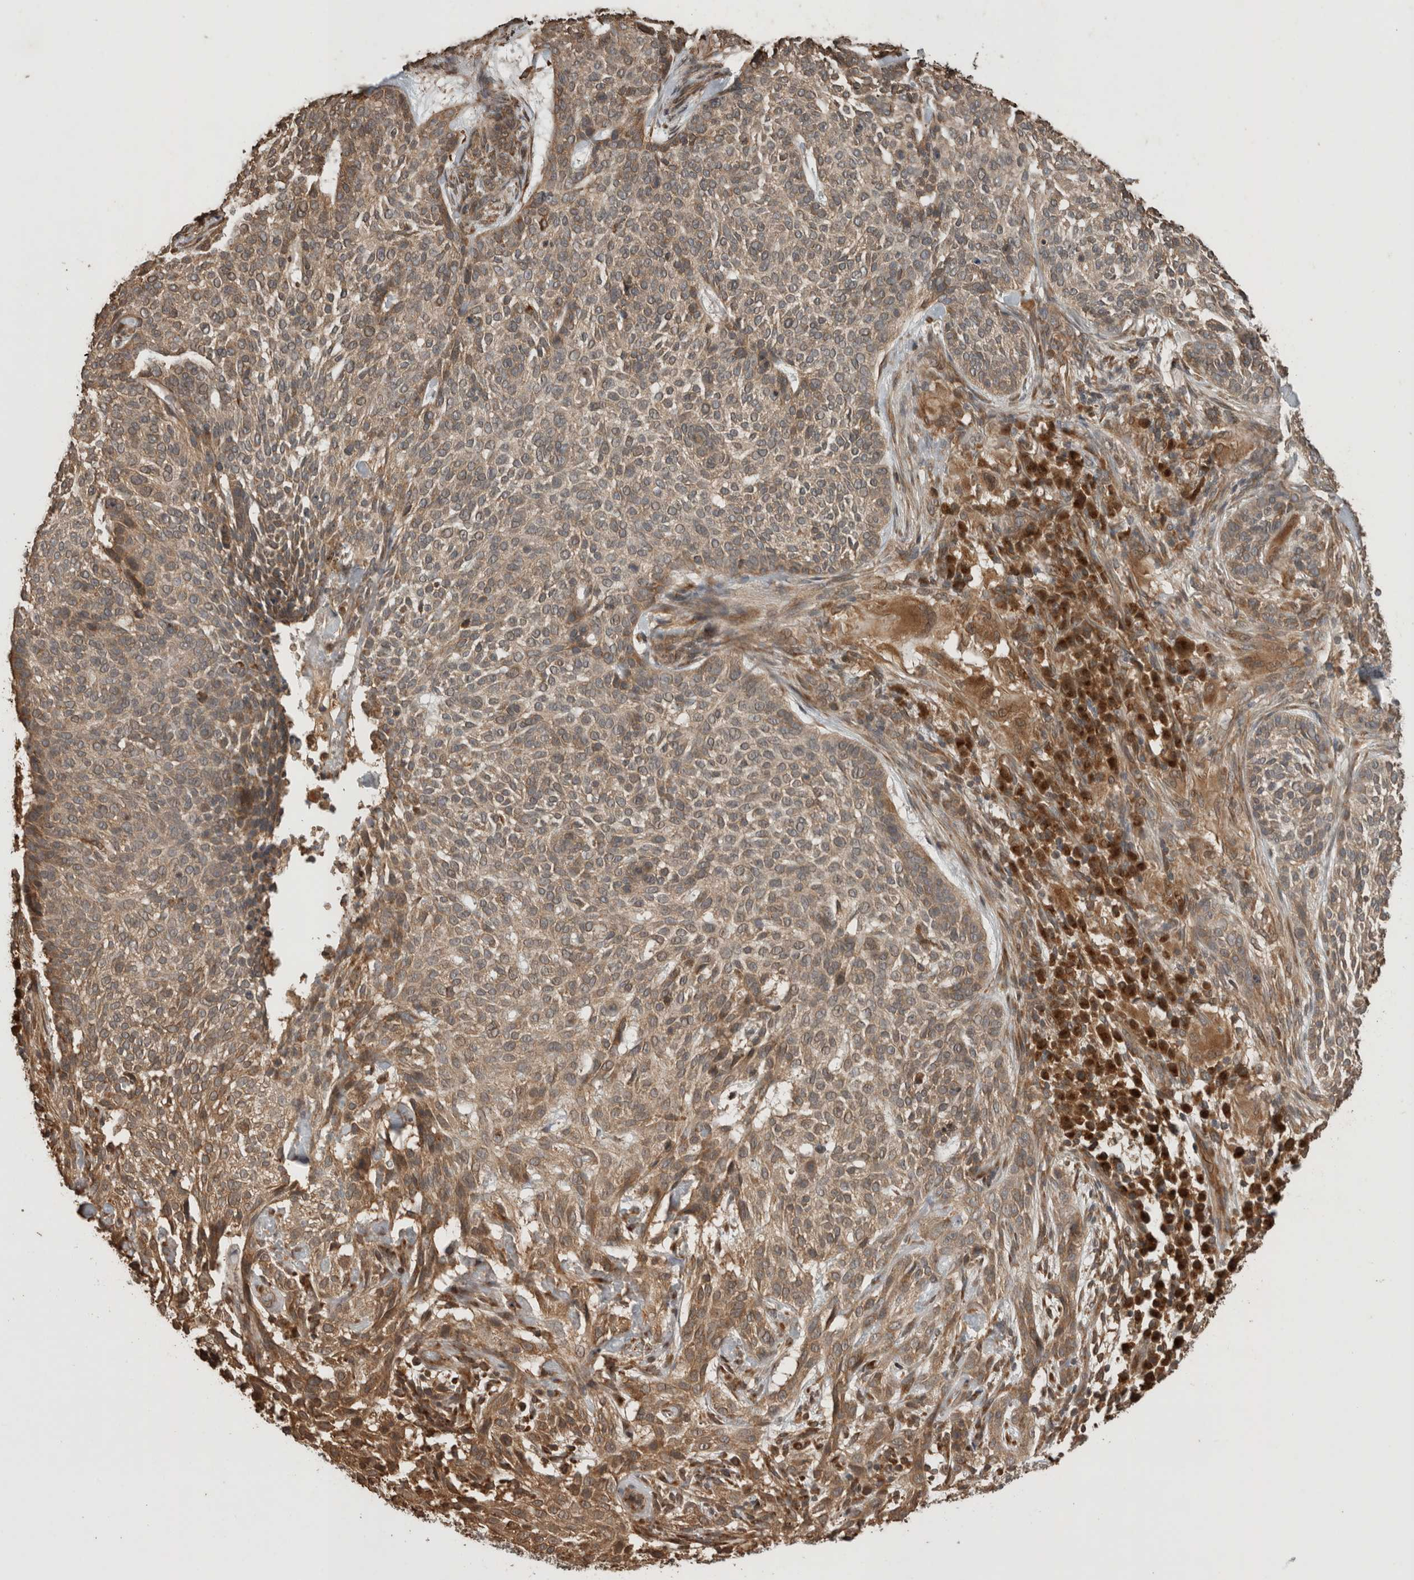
{"staining": {"intensity": "weak", "quantity": ">75%", "location": "cytoplasmic/membranous"}, "tissue": "skin cancer", "cell_type": "Tumor cells", "image_type": "cancer", "snomed": [{"axis": "morphology", "description": "Basal cell carcinoma"}, {"axis": "topography", "description": "Skin"}], "caption": "Immunohistochemical staining of human basal cell carcinoma (skin) exhibits weak cytoplasmic/membranous protein staining in about >75% of tumor cells.", "gene": "OTUD7B", "patient": {"sex": "female", "age": 64}}